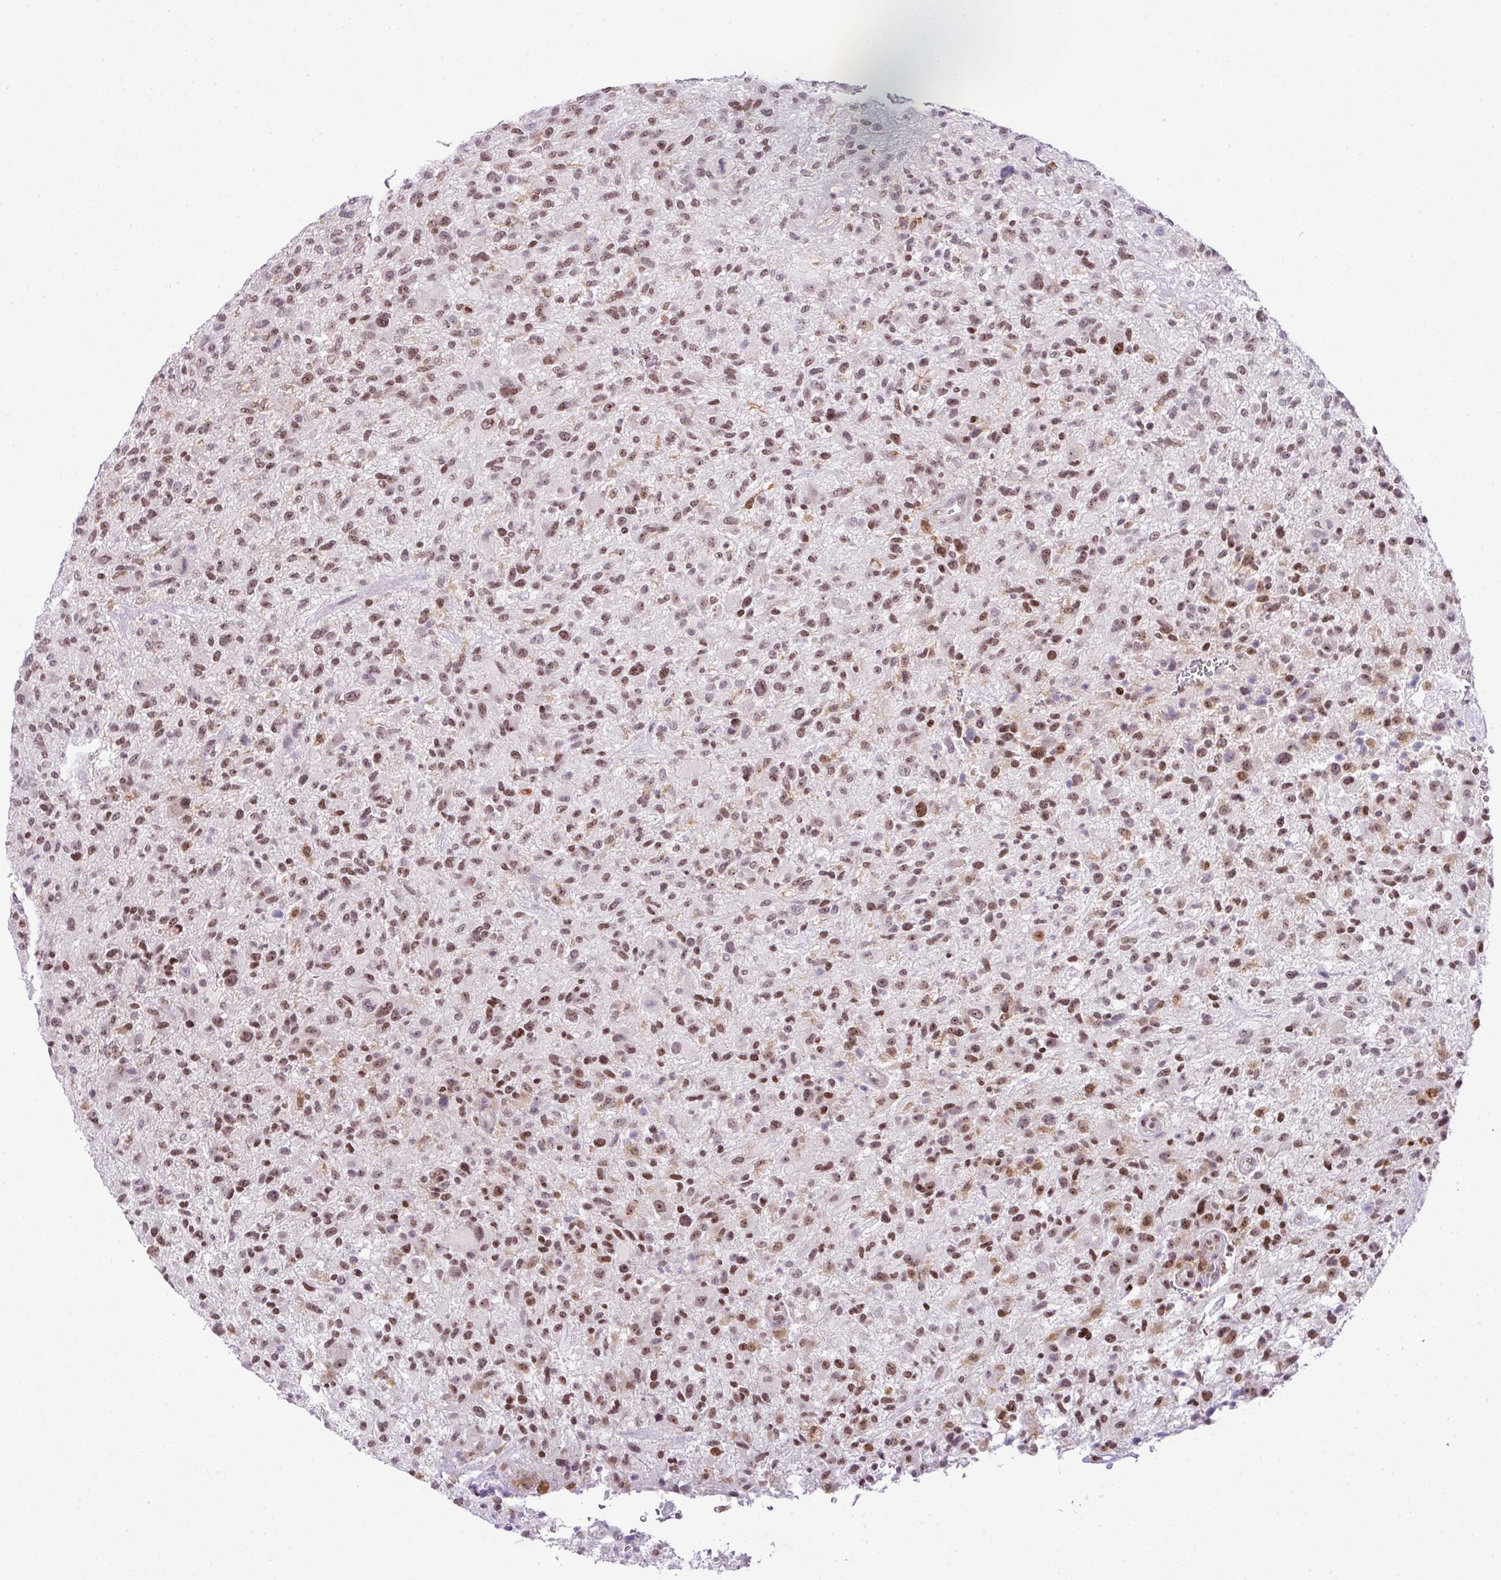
{"staining": {"intensity": "moderate", "quantity": ">75%", "location": "nuclear"}, "tissue": "glioma", "cell_type": "Tumor cells", "image_type": "cancer", "snomed": [{"axis": "morphology", "description": "Glioma, malignant, High grade"}, {"axis": "topography", "description": "Brain"}], "caption": "Glioma stained with DAB IHC reveals medium levels of moderate nuclear positivity in approximately >75% of tumor cells. The protein is shown in brown color, while the nuclei are stained blue.", "gene": "CCDC137", "patient": {"sex": "male", "age": 47}}